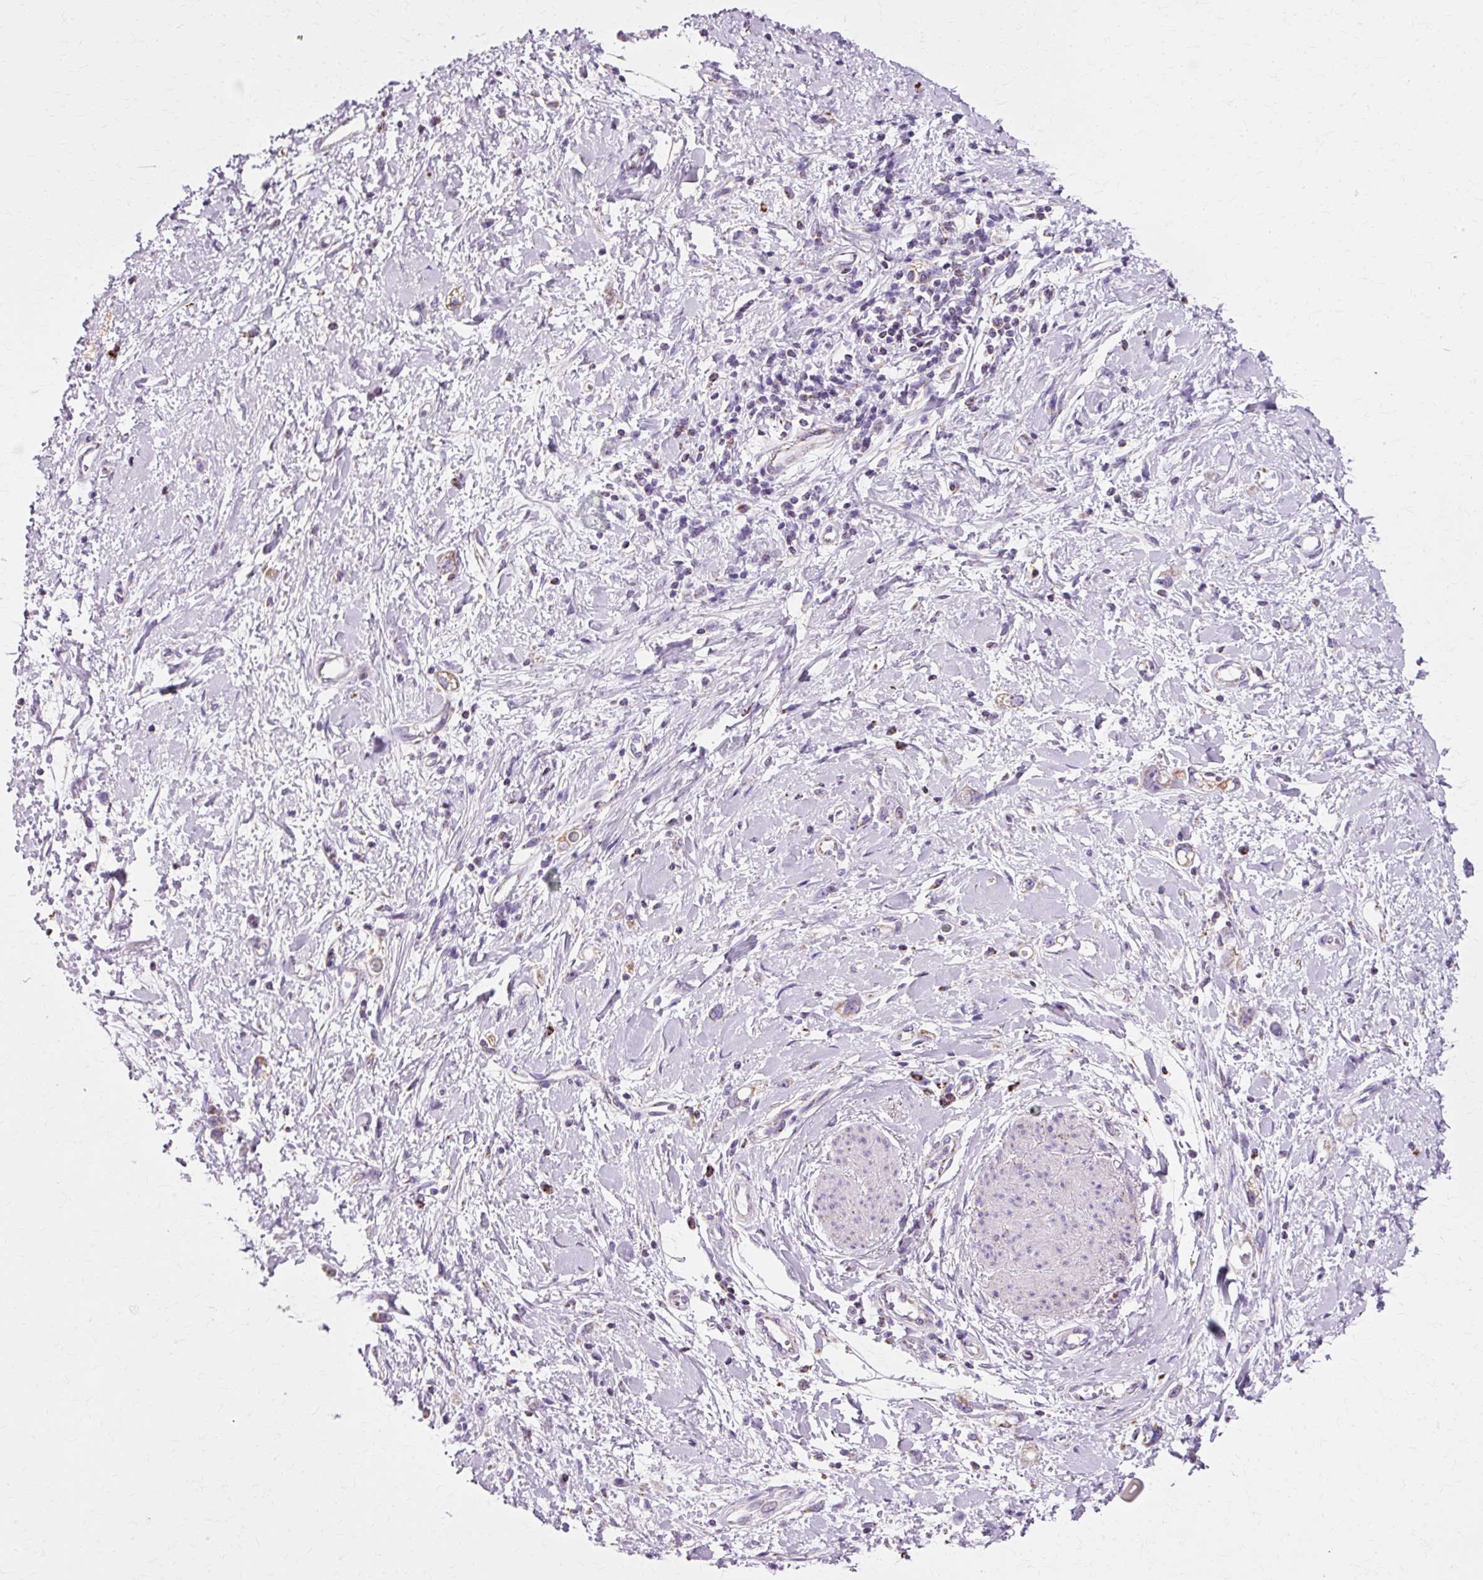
{"staining": {"intensity": "weak", "quantity": "<25%", "location": "cytoplasmic/membranous"}, "tissue": "stomach cancer", "cell_type": "Tumor cells", "image_type": "cancer", "snomed": [{"axis": "morphology", "description": "Adenocarcinoma, NOS"}, {"axis": "topography", "description": "Stomach"}], "caption": "A high-resolution image shows immunohistochemistry staining of stomach cancer (adenocarcinoma), which exhibits no significant staining in tumor cells. (Immunohistochemistry (ihc), brightfield microscopy, high magnification).", "gene": "ATP5PO", "patient": {"sex": "female", "age": 76}}